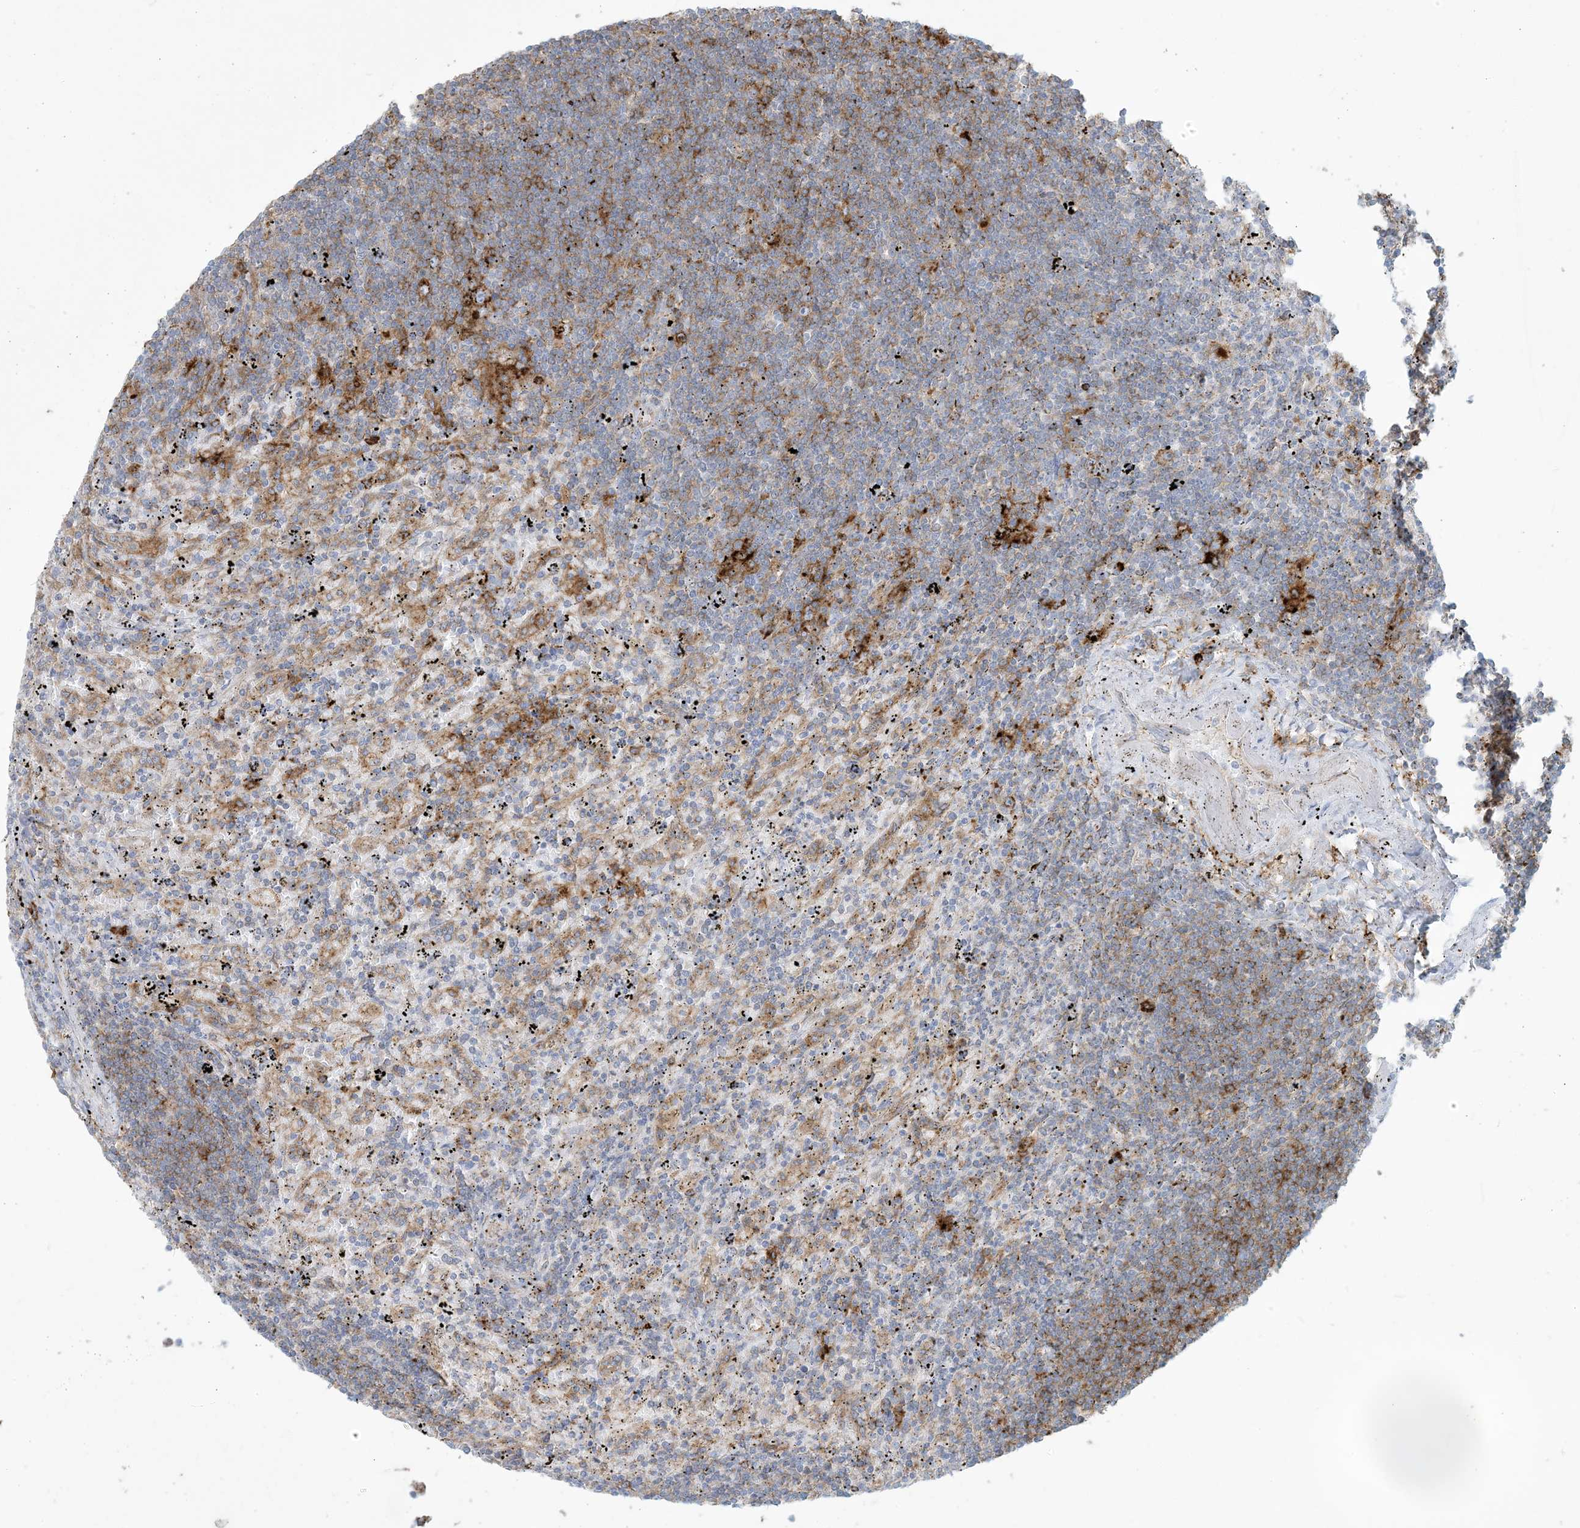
{"staining": {"intensity": "strong", "quantity": "<25%", "location": "cytoplasmic/membranous"}, "tissue": "lymphoma", "cell_type": "Tumor cells", "image_type": "cancer", "snomed": [{"axis": "morphology", "description": "Malignant lymphoma, non-Hodgkin's type, Low grade"}, {"axis": "topography", "description": "Spleen"}], "caption": "Approximately <25% of tumor cells in human lymphoma show strong cytoplasmic/membranous protein staining as visualized by brown immunohistochemical staining.", "gene": "HLA-DRB1", "patient": {"sex": "male", "age": 76}}